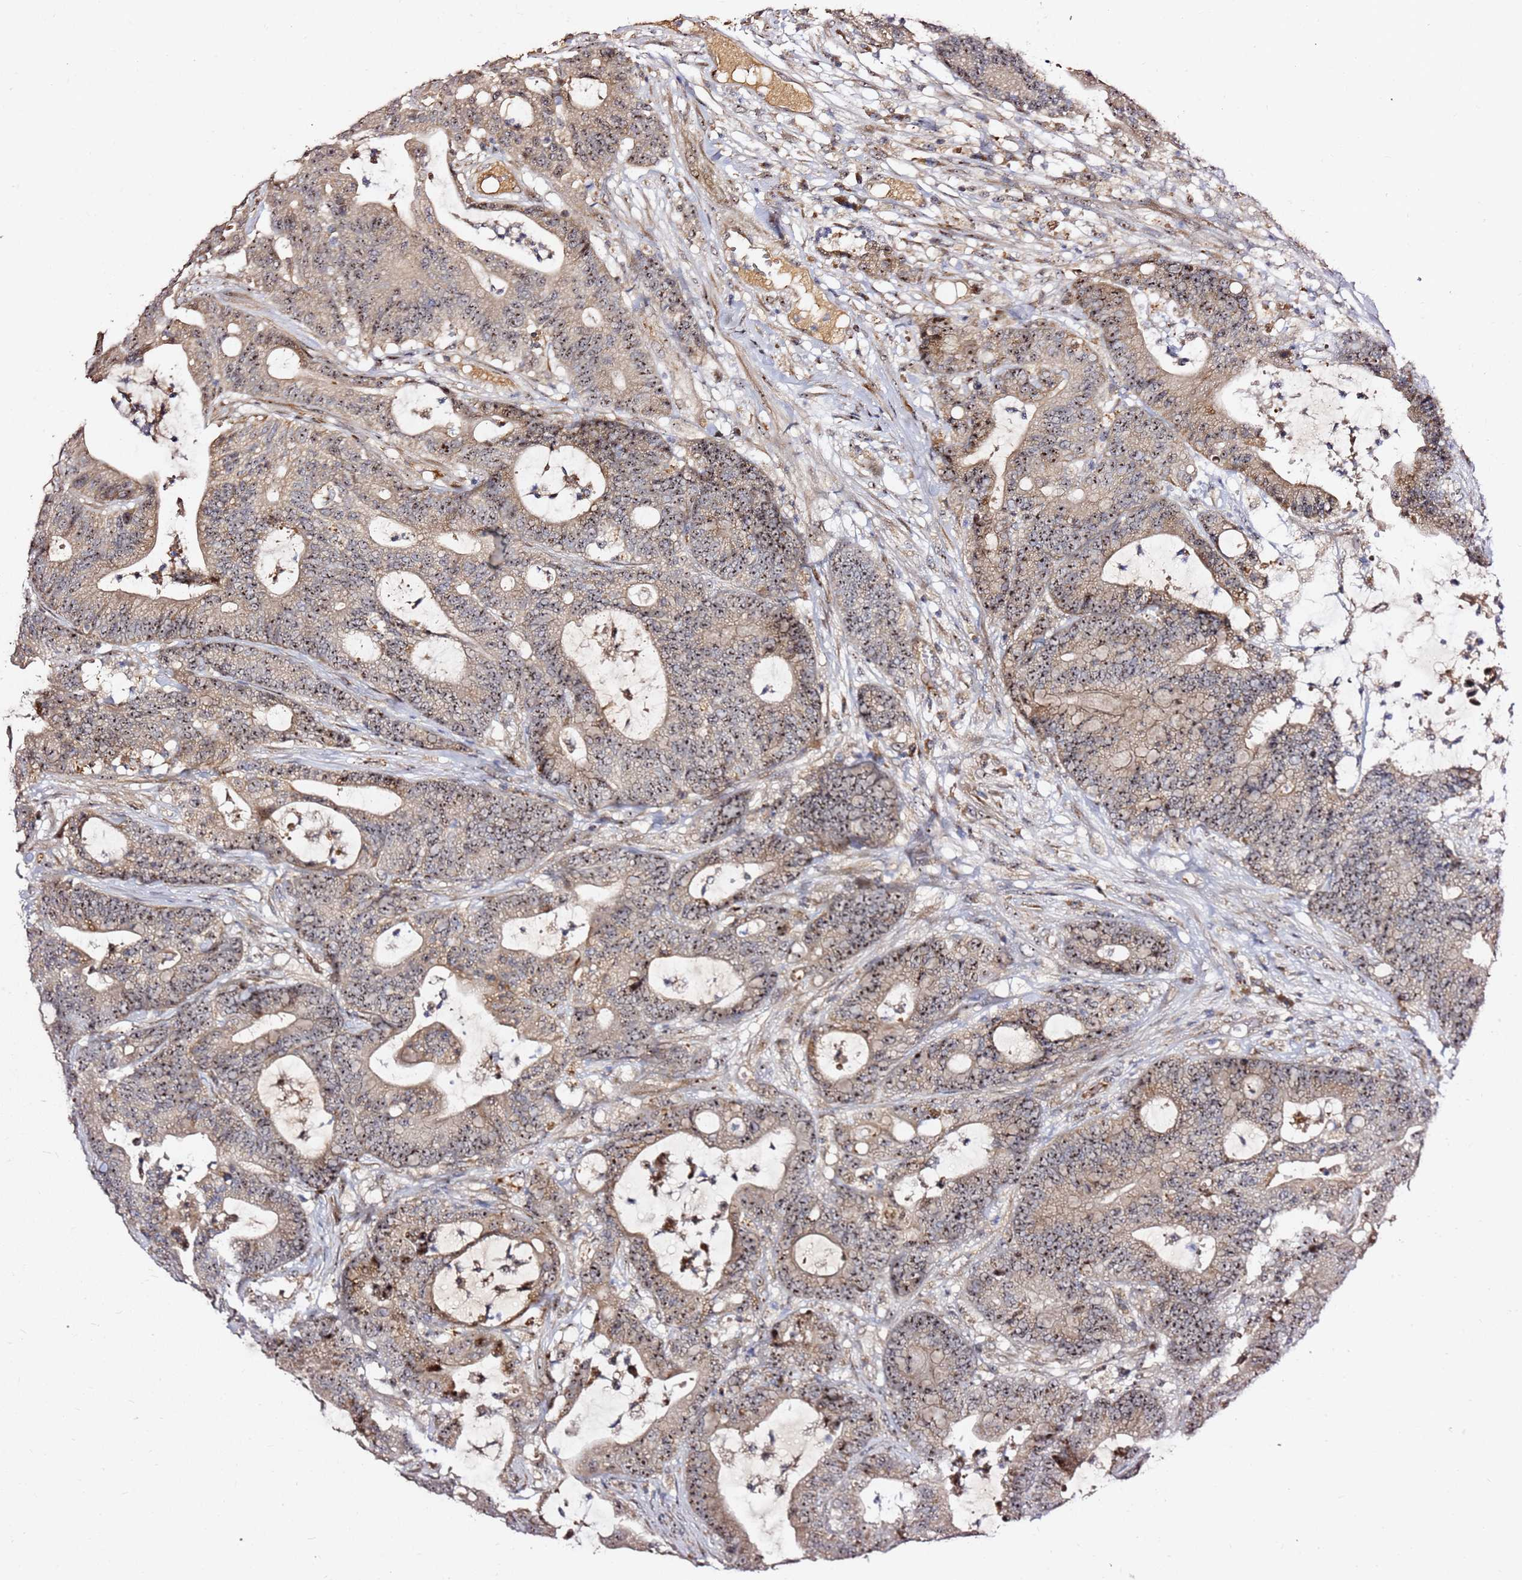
{"staining": {"intensity": "moderate", "quantity": ">75%", "location": "cytoplasmic/membranous,nuclear"}, "tissue": "colorectal cancer", "cell_type": "Tumor cells", "image_type": "cancer", "snomed": [{"axis": "morphology", "description": "Adenocarcinoma, NOS"}, {"axis": "topography", "description": "Colon"}], "caption": "This micrograph reveals colorectal cancer stained with immunohistochemistry to label a protein in brown. The cytoplasmic/membranous and nuclear of tumor cells show moderate positivity for the protein. Nuclei are counter-stained blue.", "gene": "KIF25", "patient": {"sex": "female", "age": 84}}